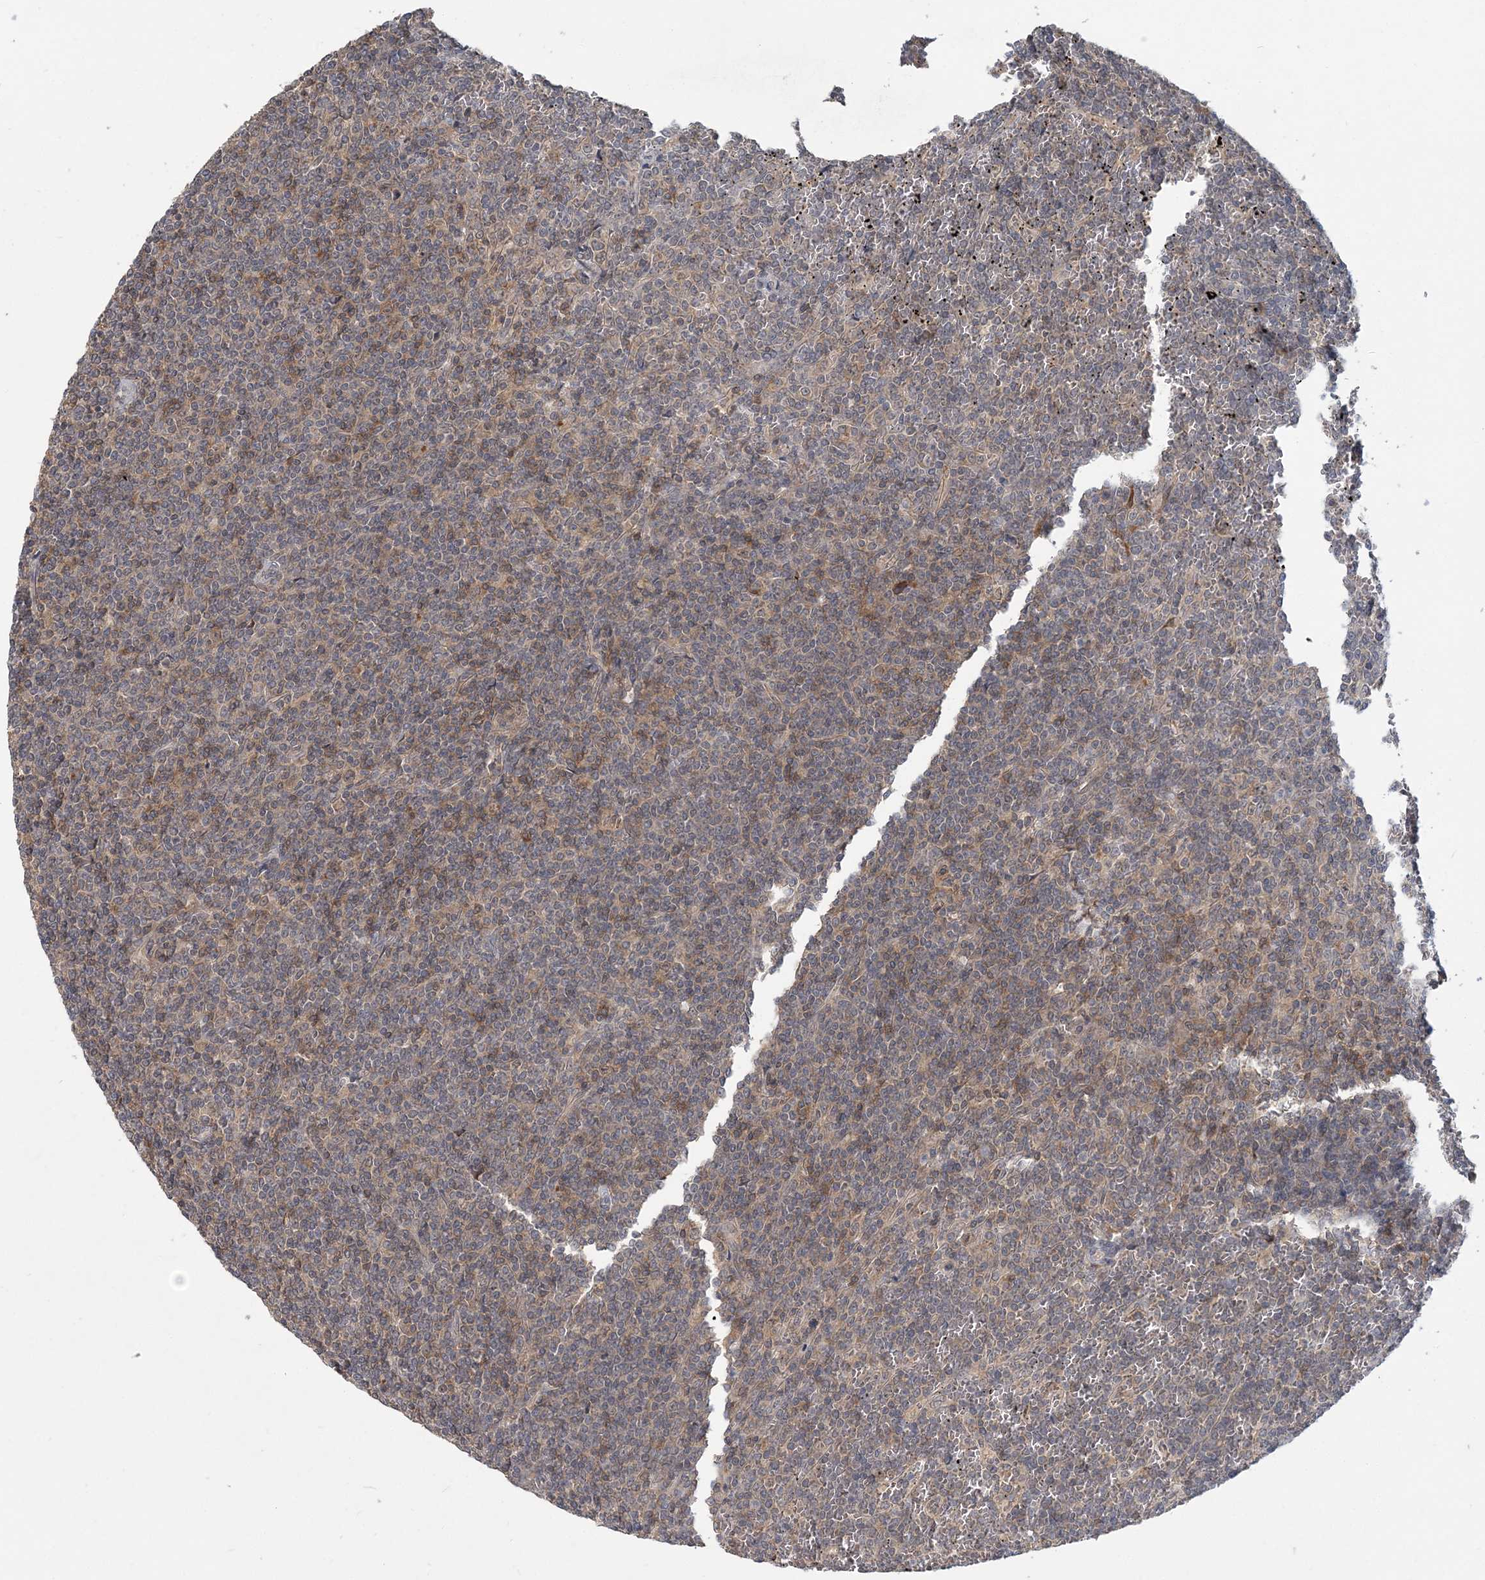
{"staining": {"intensity": "weak", "quantity": ">75%", "location": "cytoplasmic/membranous"}, "tissue": "lymphoma", "cell_type": "Tumor cells", "image_type": "cancer", "snomed": [{"axis": "morphology", "description": "Malignant lymphoma, non-Hodgkin's type, Low grade"}, {"axis": "topography", "description": "Spleen"}], "caption": "Immunohistochemistry (DAB (3,3'-diaminobenzidine)) staining of human low-grade malignant lymphoma, non-Hodgkin's type displays weak cytoplasmic/membranous protein expression in approximately >75% of tumor cells.", "gene": "RNF25", "patient": {"sex": "female", "age": 19}}